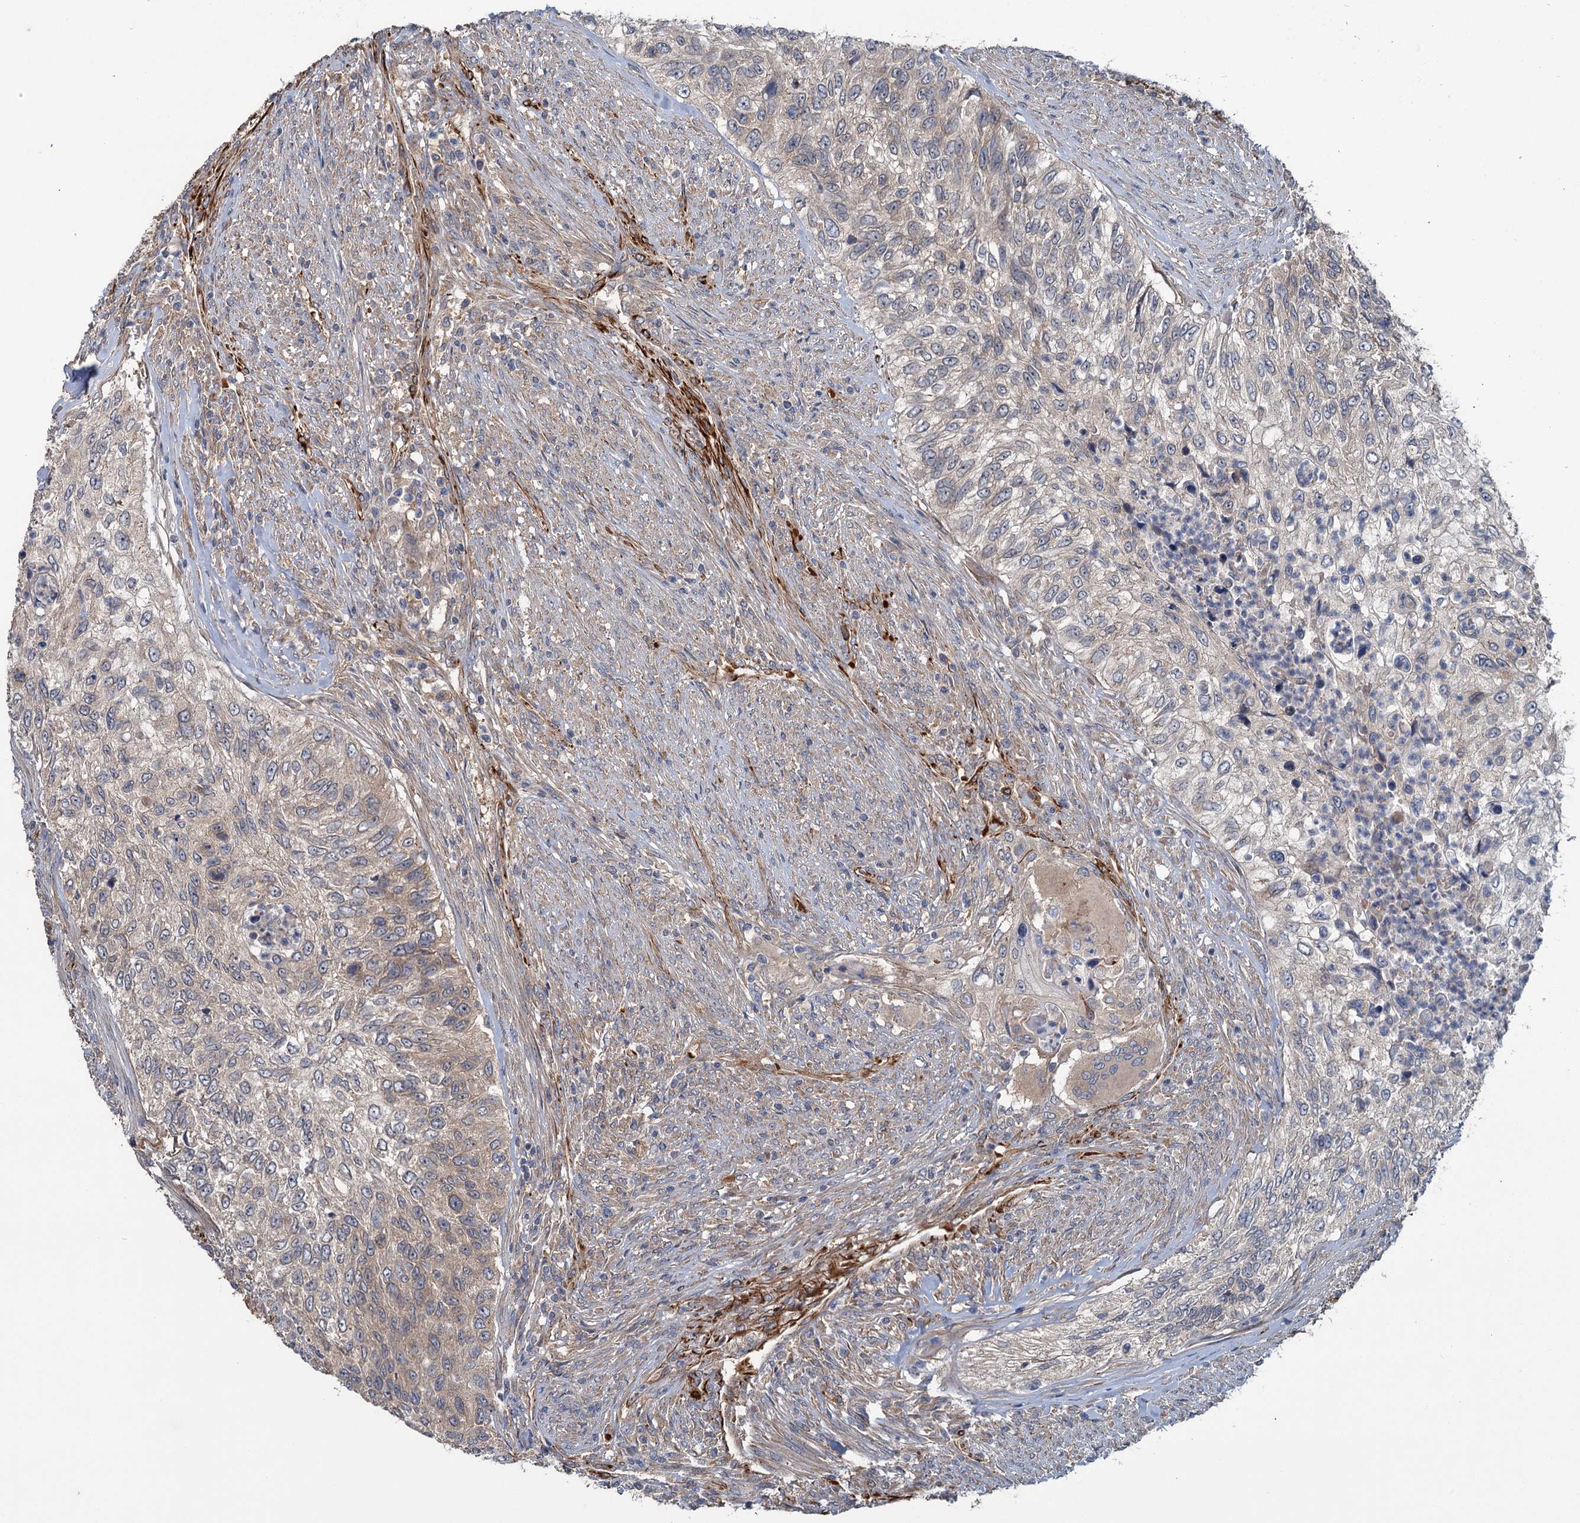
{"staining": {"intensity": "negative", "quantity": "none", "location": "none"}, "tissue": "urothelial cancer", "cell_type": "Tumor cells", "image_type": "cancer", "snomed": [{"axis": "morphology", "description": "Urothelial carcinoma, High grade"}, {"axis": "topography", "description": "Urinary bladder"}], "caption": "Image shows no protein positivity in tumor cells of high-grade urothelial carcinoma tissue.", "gene": "PKN2", "patient": {"sex": "female", "age": 60}}